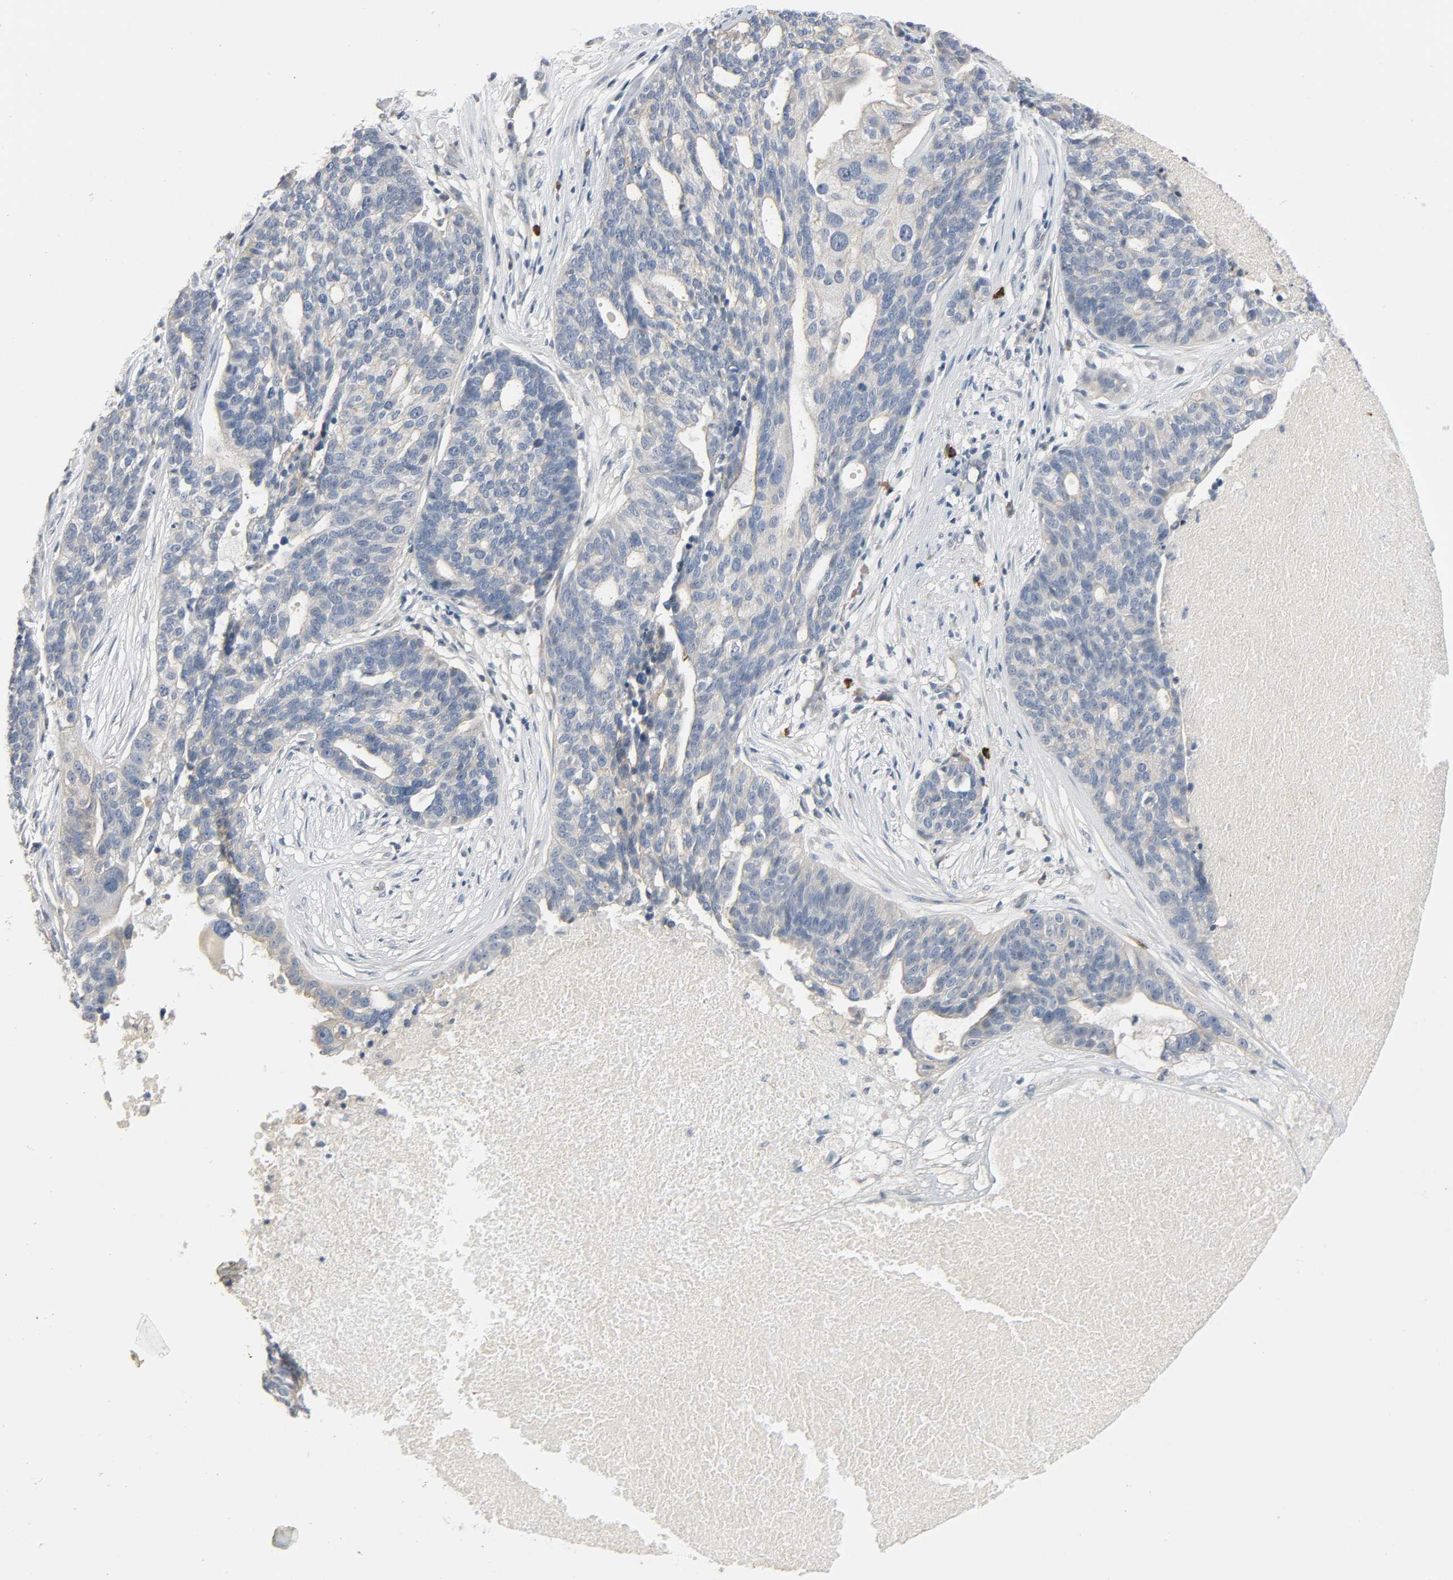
{"staining": {"intensity": "weak", "quantity": "<25%", "location": "cytoplasmic/membranous"}, "tissue": "ovarian cancer", "cell_type": "Tumor cells", "image_type": "cancer", "snomed": [{"axis": "morphology", "description": "Cystadenocarcinoma, serous, NOS"}, {"axis": "topography", "description": "Ovary"}], "caption": "DAB (3,3'-diaminobenzidine) immunohistochemical staining of ovarian serous cystadenocarcinoma shows no significant expression in tumor cells.", "gene": "LIMCH1", "patient": {"sex": "female", "age": 59}}